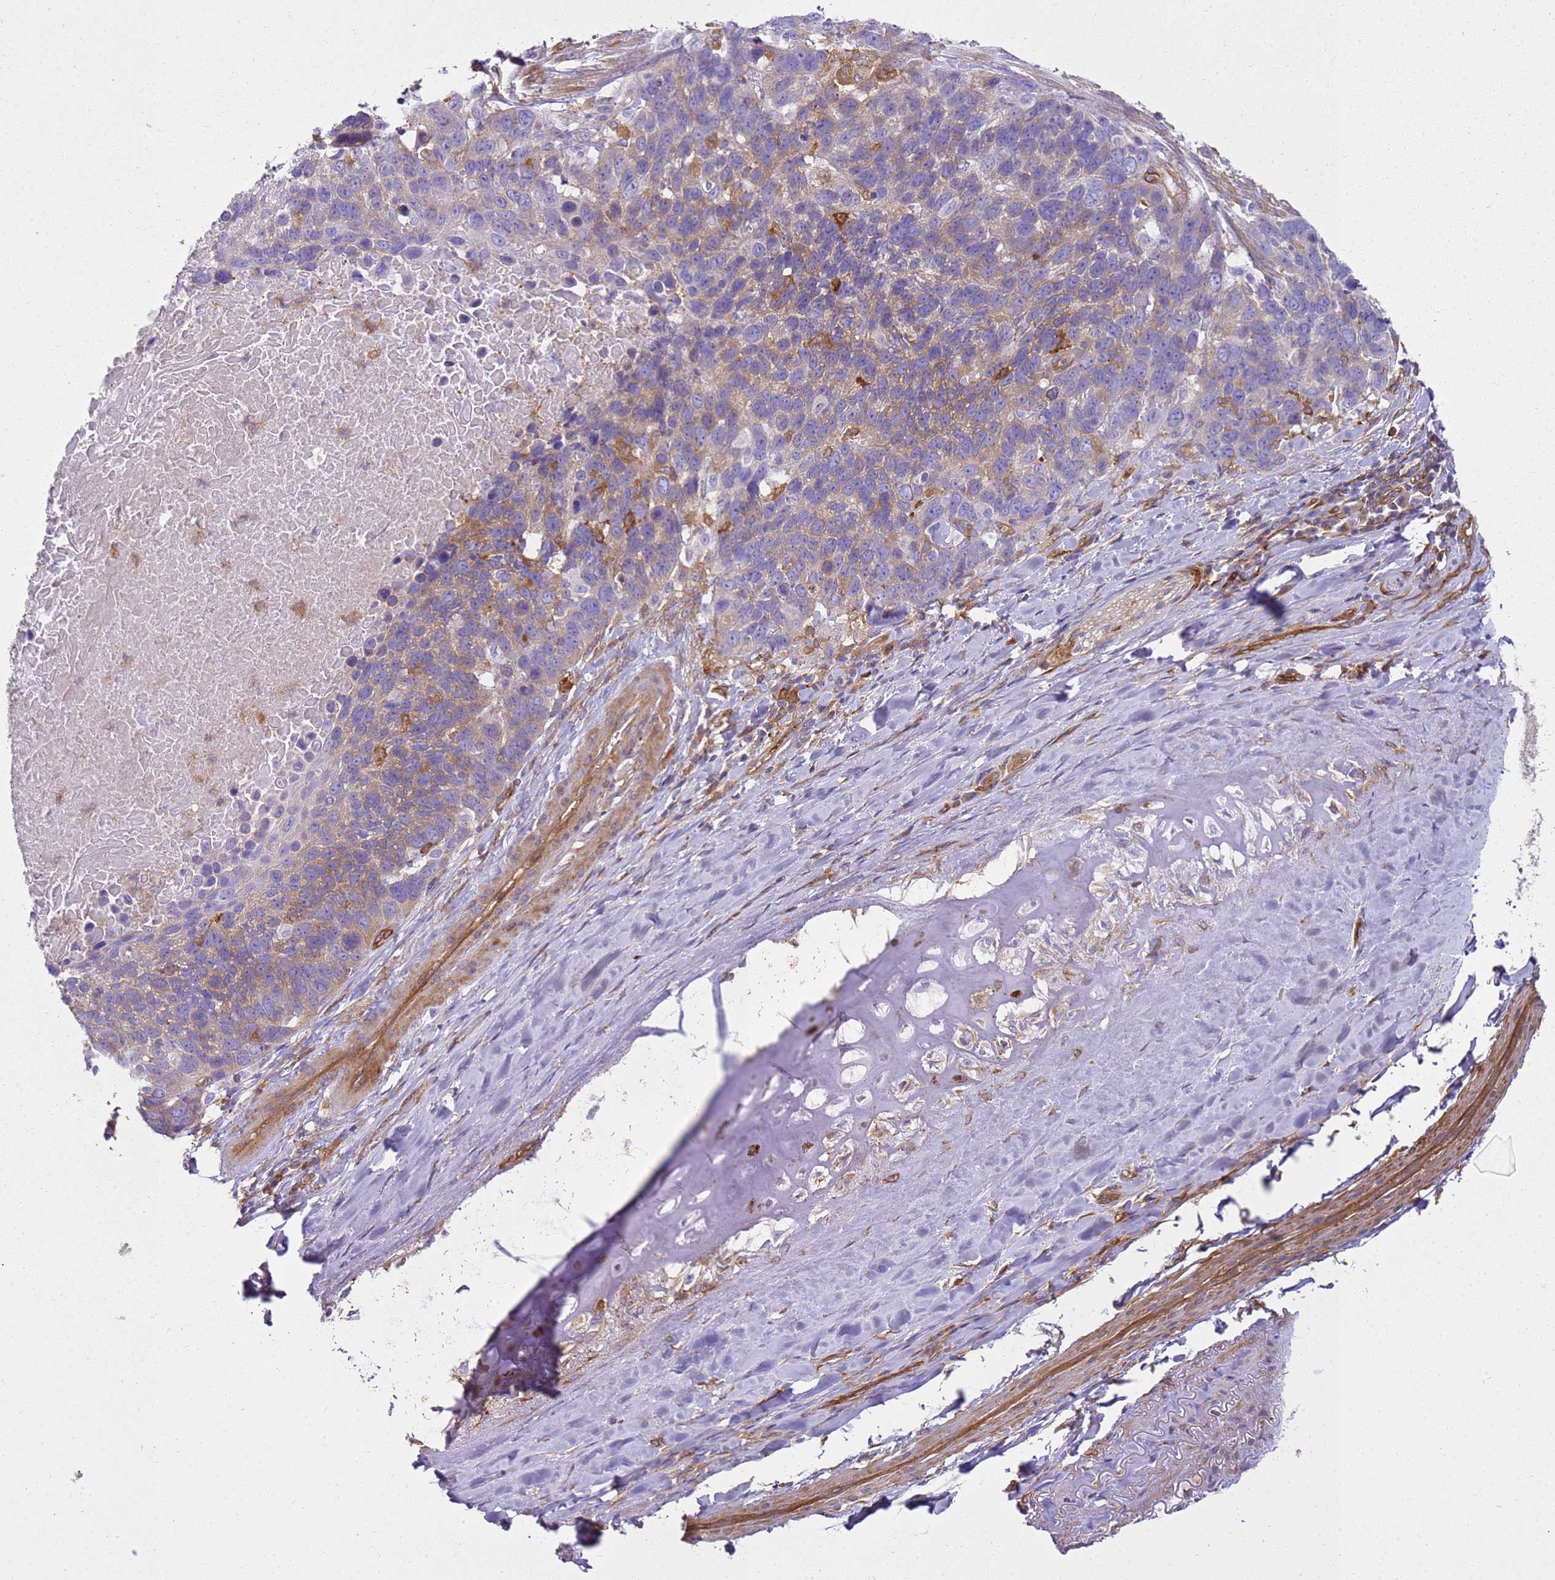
{"staining": {"intensity": "weak", "quantity": ">75%", "location": "cytoplasmic/membranous"}, "tissue": "lung cancer", "cell_type": "Tumor cells", "image_type": "cancer", "snomed": [{"axis": "morphology", "description": "Squamous cell carcinoma, NOS"}, {"axis": "topography", "description": "Lung"}], "caption": "A high-resolution histopathology image shows IHC staining of lung squamous cell carcinoma, which exhibits weak cytoplasmic/membranous positivity in approximately >75% of tumor cells. Using DAB (brown) and hematoxylin (blue) stains, captured at high magnification using brightfield microscopy.", "gene": "SNX21", "patient": {"sex": "male", "age": 66}}